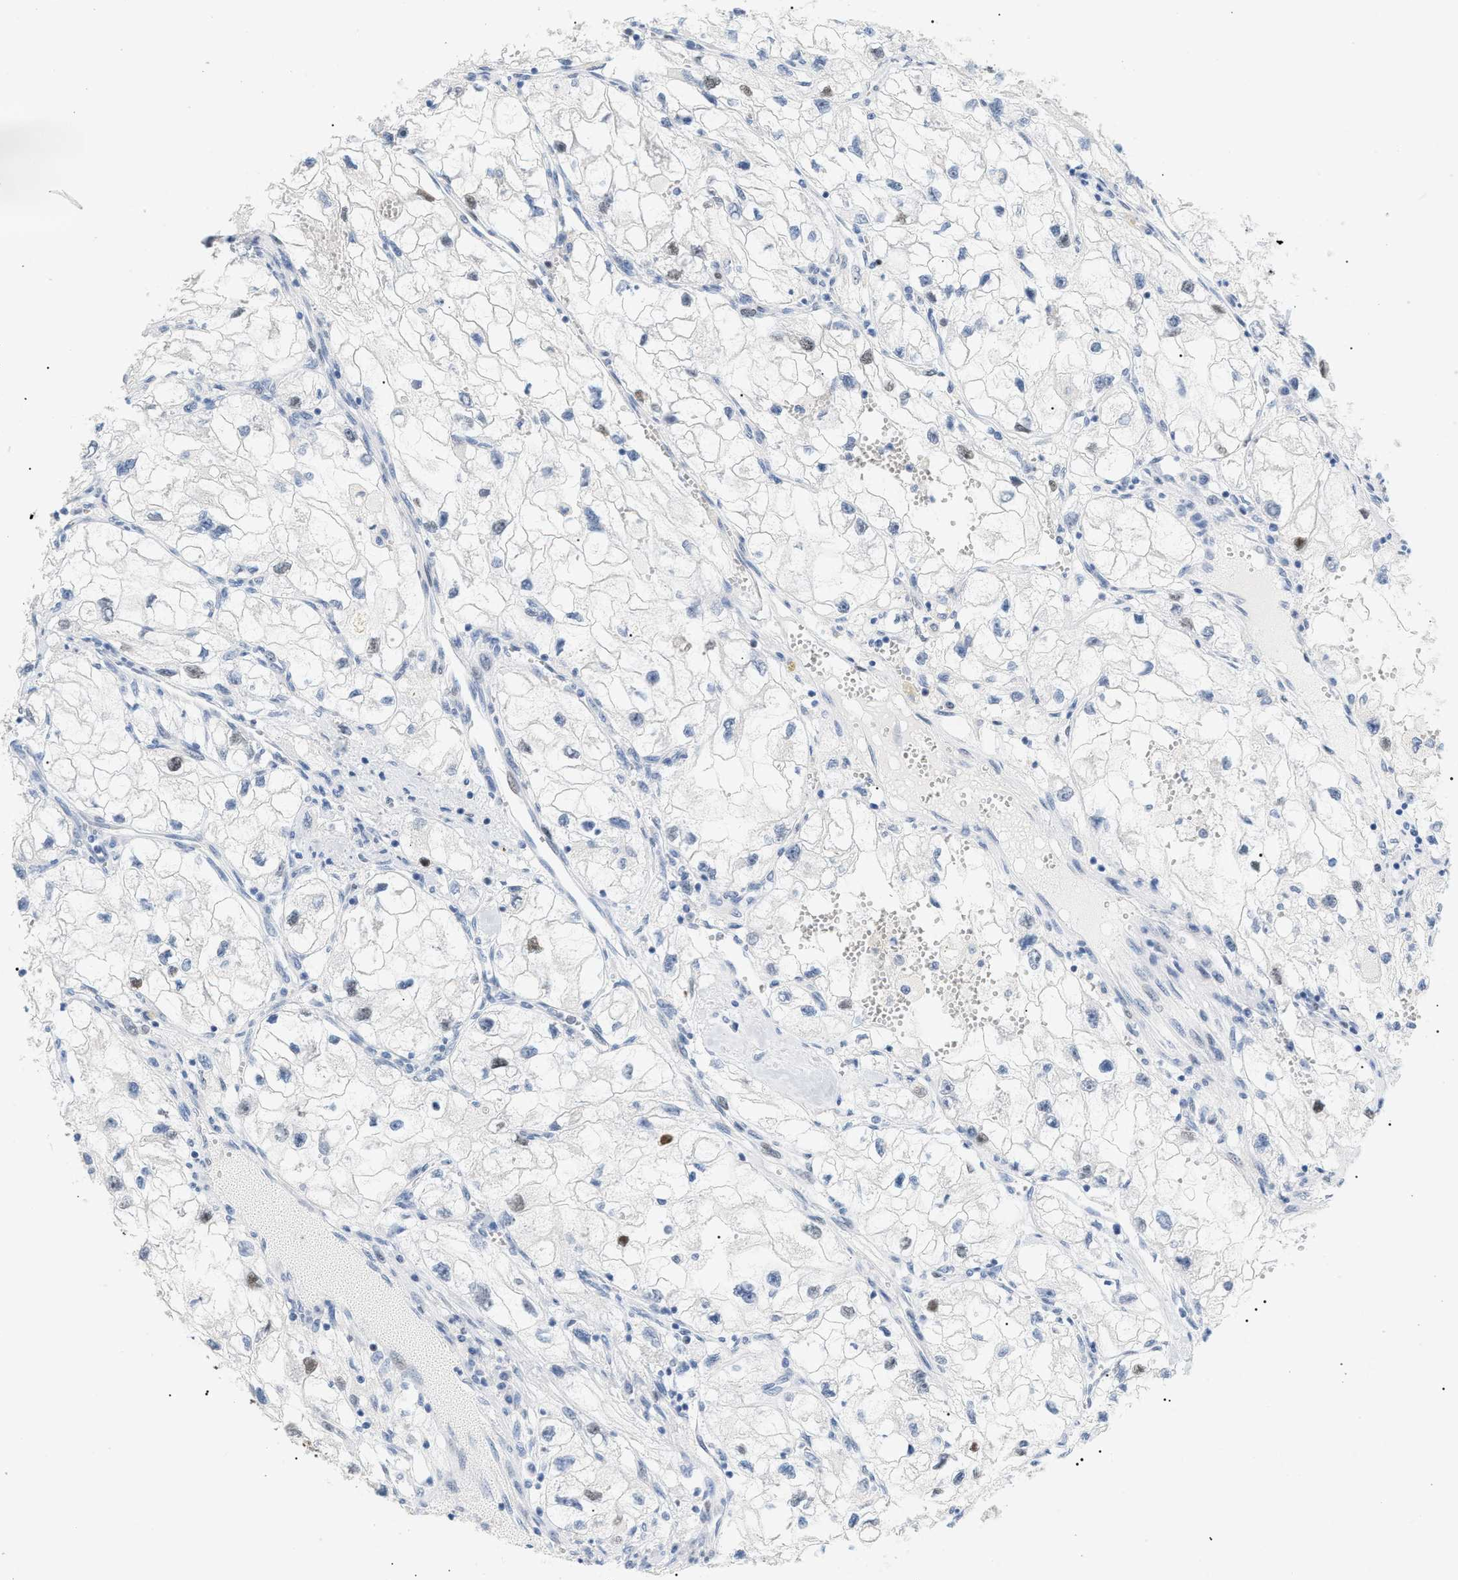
{"staining": {"intensity": "weak", "quantity": "<25%", "location": "nuclear"}, "tissue": "renal cancer", "cell_type": "Tumor cells", "image_type": "cancer", "snomed": [{"axis": "morphology", "description": "Adenocarcinoma, NOS"}, {"axis": "topography", "description": "Kidney"}], "caption": "Renal cancer was stained to show a protein in brown. There is no significant staining in tumor cells.", "gene": "MCM7", "patient": {"sex": "female", "age": 70}}